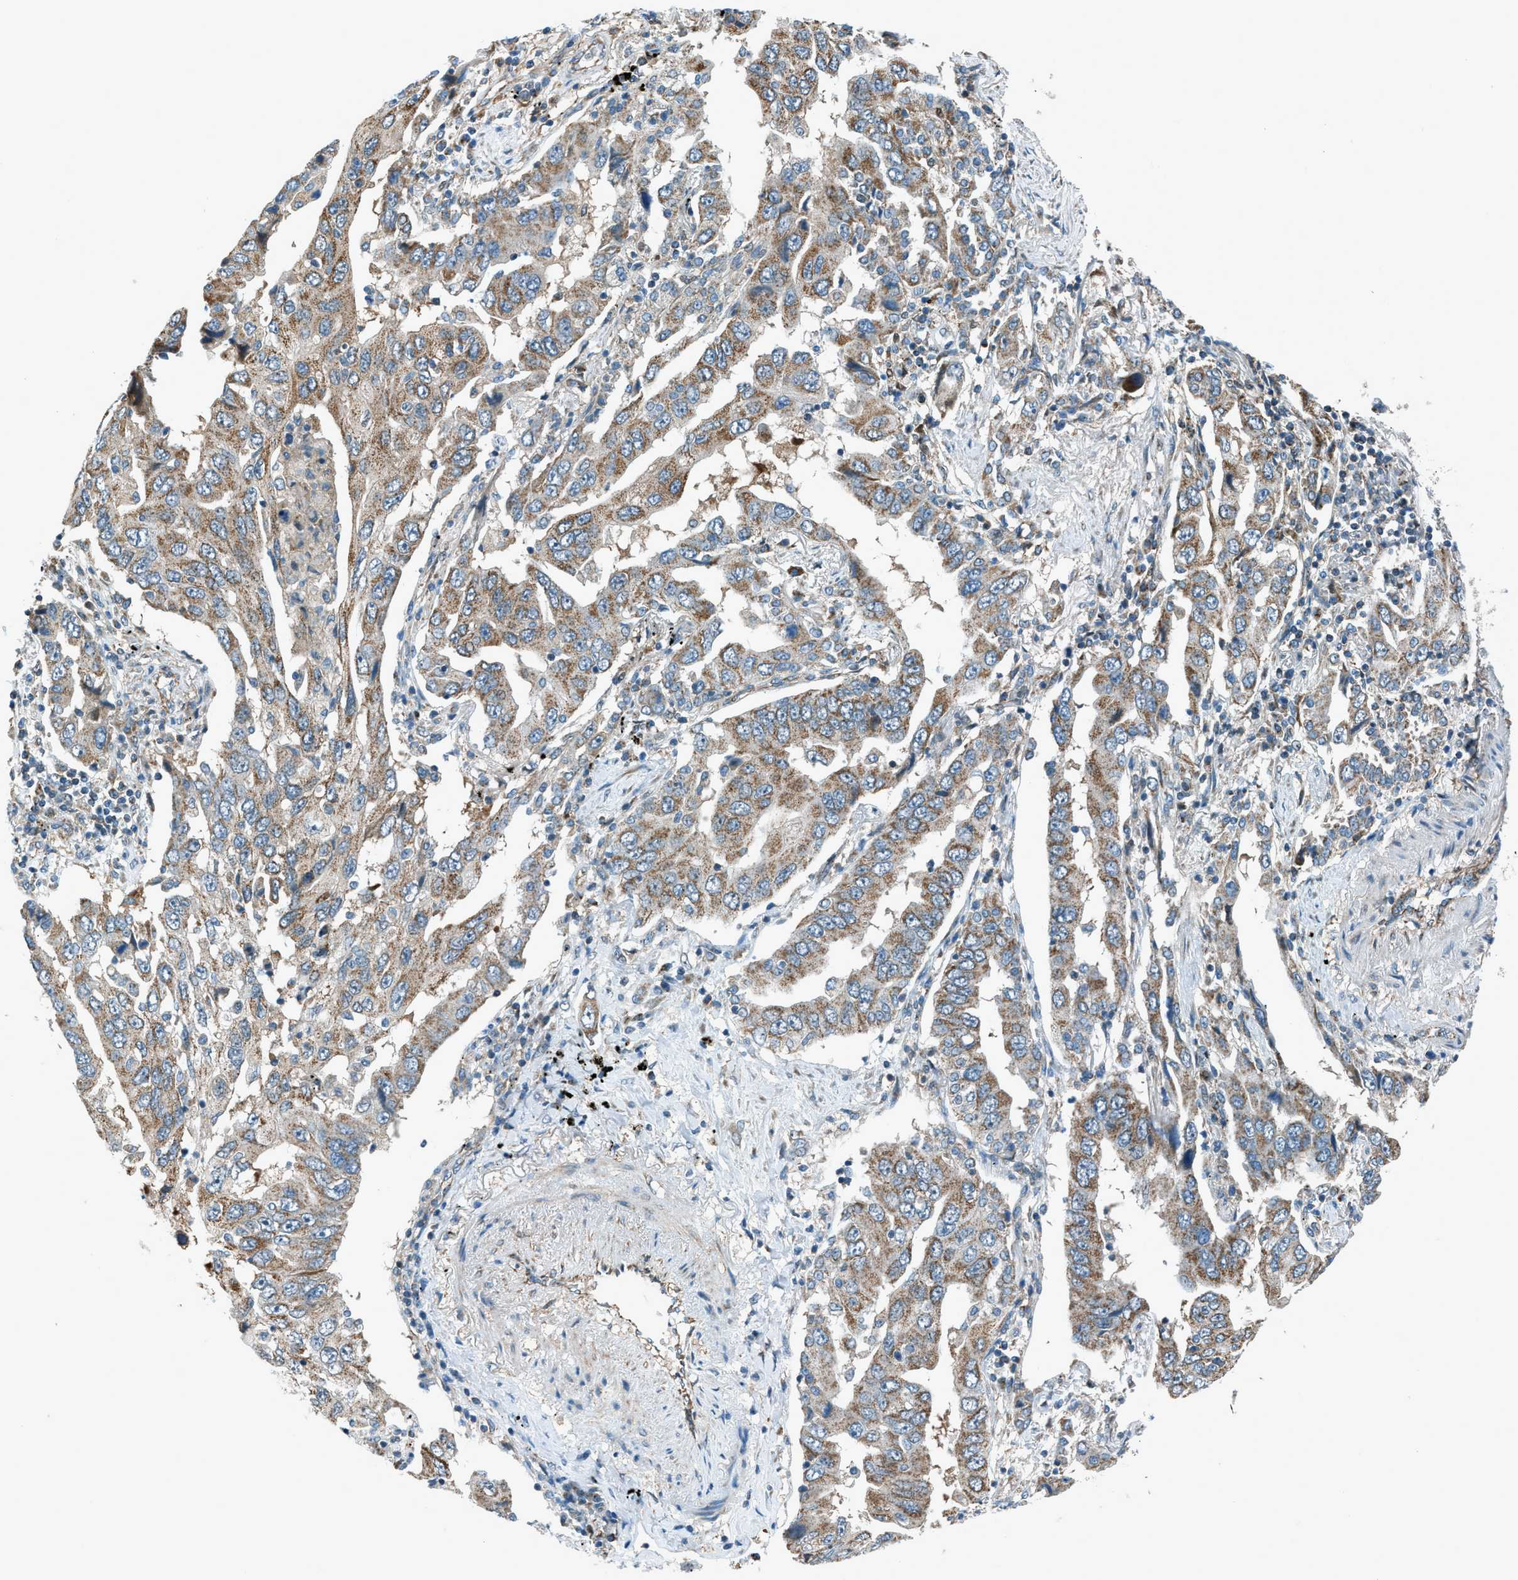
{"staining": {"intensity": "moderate", "quantity": ">75%", "location": "cytoplasmic/membranous"}, "tissue": "lung cancer", "cell_type": "Tumor cells", "image_type": "cancer", "snomed": [{"axis": "morphology", "description": "Adenocarcinoma, NOS"}, {"axis": "topography", "description": "Lung"}], "caption": "Immunohistochemical staining of lung cancer (adenocarcinoma) exhibits medium levels of moderate cytoplasmic/membranous expression in about >75% of tumor cells.", "gene": "PIGG", "patient": {"sex": "female", "age": 65}}